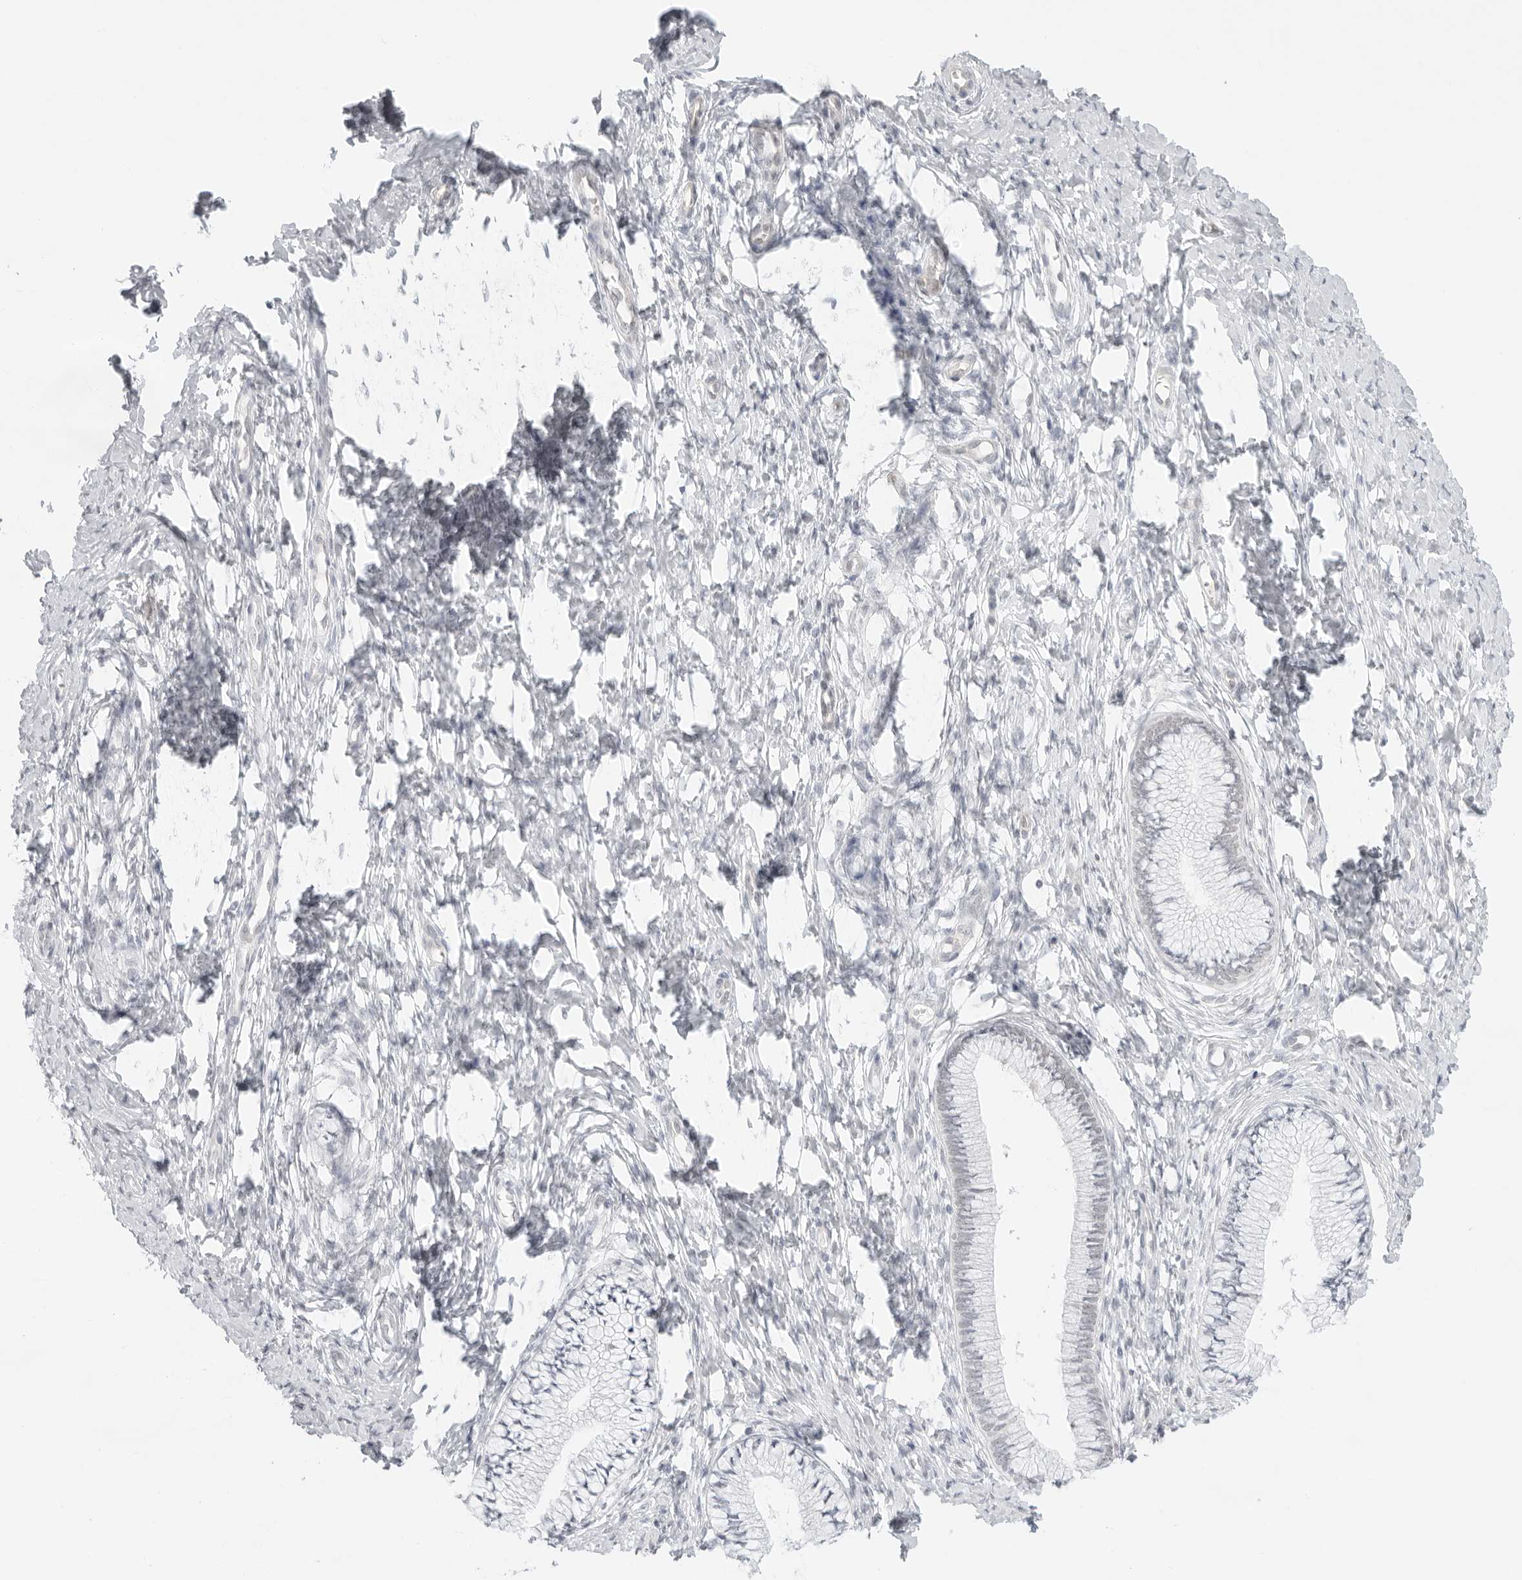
{"staining": {"intensity": "negative", "quantity": "none", "location": "none"}, "tissue": "cervix", "cell_type": "Glandular cells", "image_type": "normal", "snomed": [{"axis": "morphology", "description": "Normal tissue, NOS"}, {"axis": "topography", "description": "Cervix"}], "caption": "Immunohistochemical staining of unremarkable human cervix shows no significant staining in glandular cells. (Stains: DAB immunohistochemistry with hematoxylin counter stain, Microscopy: brightfield microscopy at high magnification).", "gene": "MED18", "patient": {"sex": "female", "age": 36}}